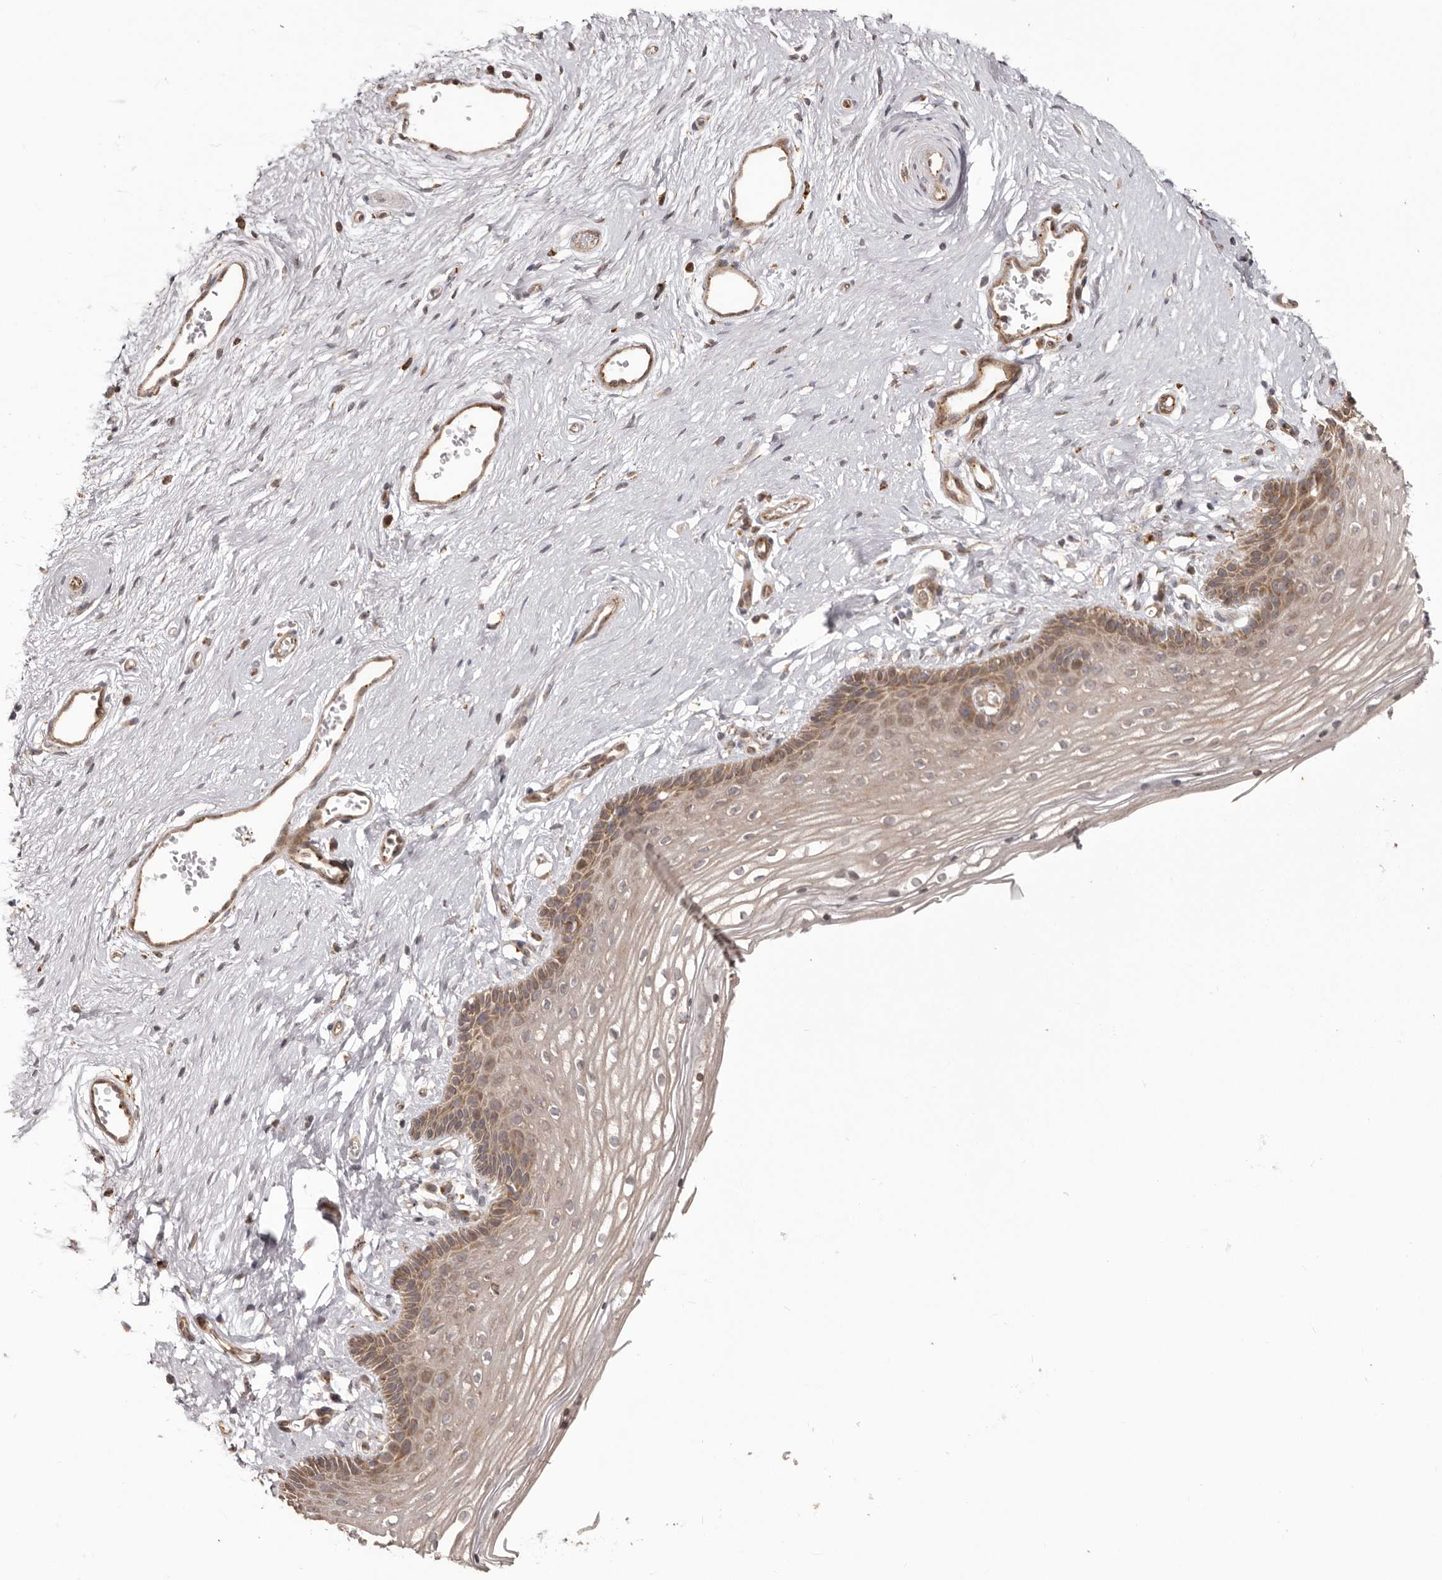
{"staining": {"intensity": "moderate", "quantity": "25%-75%", "location": "cytoplasmic/membranous"}, "tissue": "vagina", "cell_type": "Squamous epithelial cells", "image_type": "normal", "snomed": [{"axis": "morphology", "description": "Normal tissue, NOS"}, {"axis": "topography", "description": "Vagina"}], "caption": "High-power microscopy captured an immunohistochemistry histopathology image of unremarkable vagina, revealing moderate cytoplasmic/membranous staining in about 25%-75% of squamous epithelial cells.", "gene": "NUP43", "patient": {"sex": "female", "age": 46}}